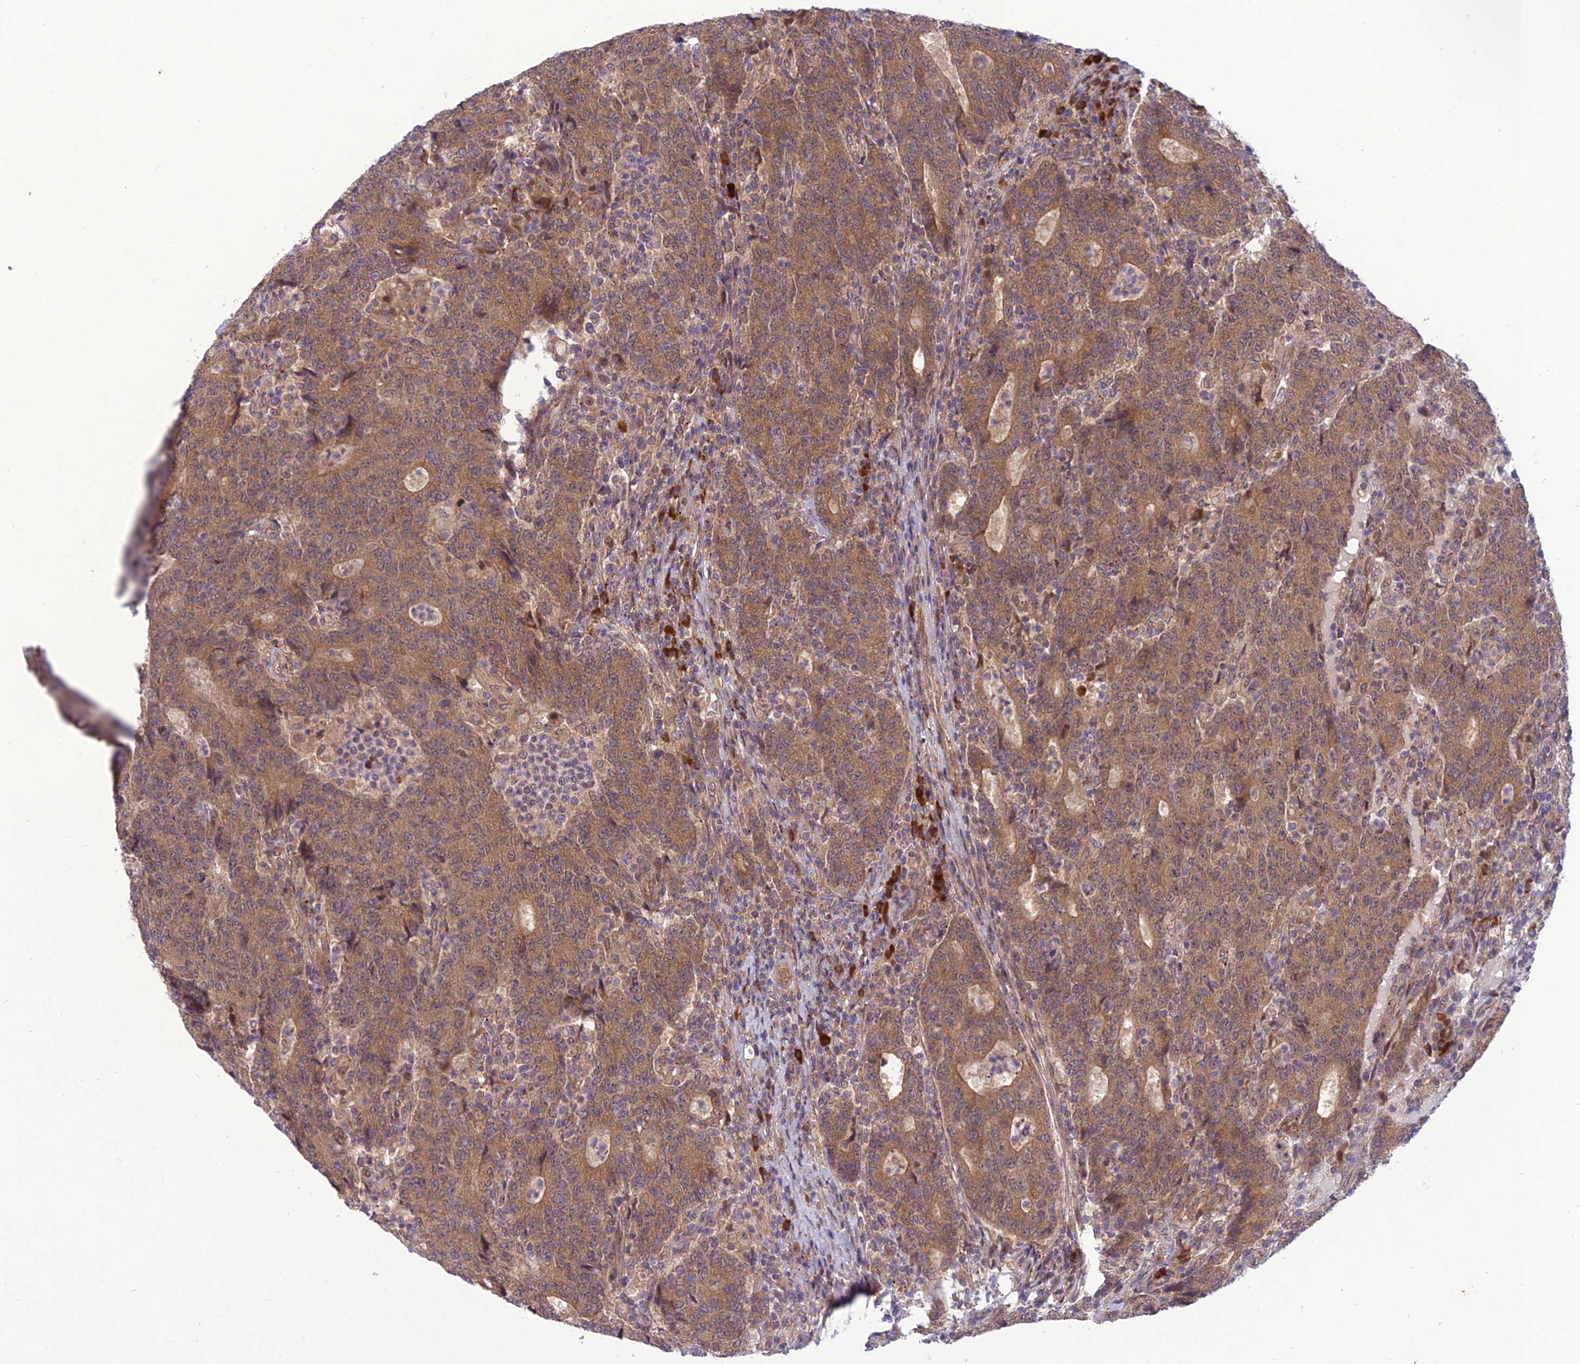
{"staining": {"intensity": "moderate", "quantity": ">75%", "location": "cytoplasmic/membranous"}, "tissue": "colorectal cancer", "cell_type": "Tumor cells", "image_type": "cancer", "snomed": [{"axis": "morphology", "description": "Adenocarcinoma, NOS"}, {"axis": "topography", "description": "Colon"}], "caption": "Colorectal cancer tissue demonstrates moderate cytoplasmic/membranous staining in approximately >75% of tumor cells, visualized by immunohistochemistry. (Brightfield microscopy of DAB IHC at high magnification).", "gene": "UROS", "patient": {"sex": "female", "age": 75}}